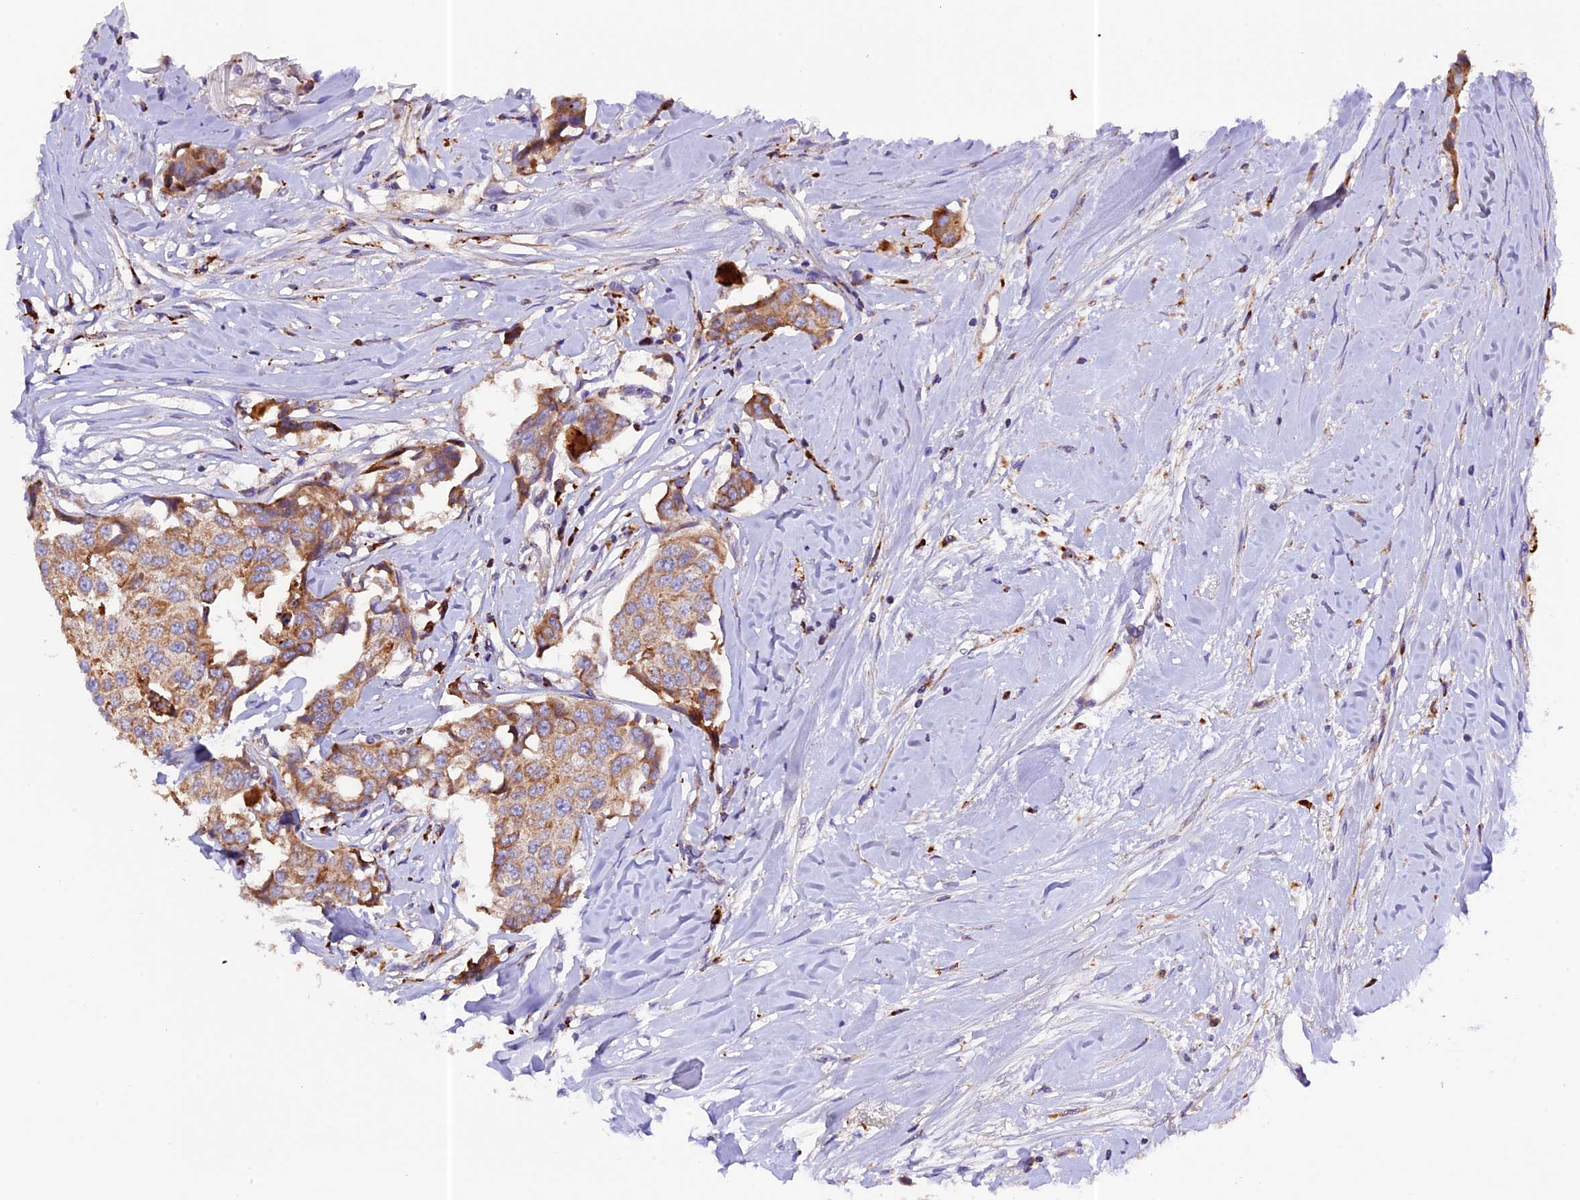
{"staining": {"intensity": "moderate", "quantity": ">75%", "location": "cytoplasmic/membranous"}, "tissue": "breast cancer", "cell_type": "Tumor cells", "image_type": "cancer", "snomed": [{"axis": "morphology", "description": "Duct carcinoma"}, {"axis": "topography", "description": "Breast"}], "caption": "This photomicrograph displays breast infiltrating ductal carcinoma stained with immunohistochemistry (IHC) to label a protein in brown. The cytoplasmic/membranous of tumor cells show moderate positivity for the protein. Nuclei are counter-stained blue.", "gene": "METTL22", "patient": {"sex": "female", "age": 80}}